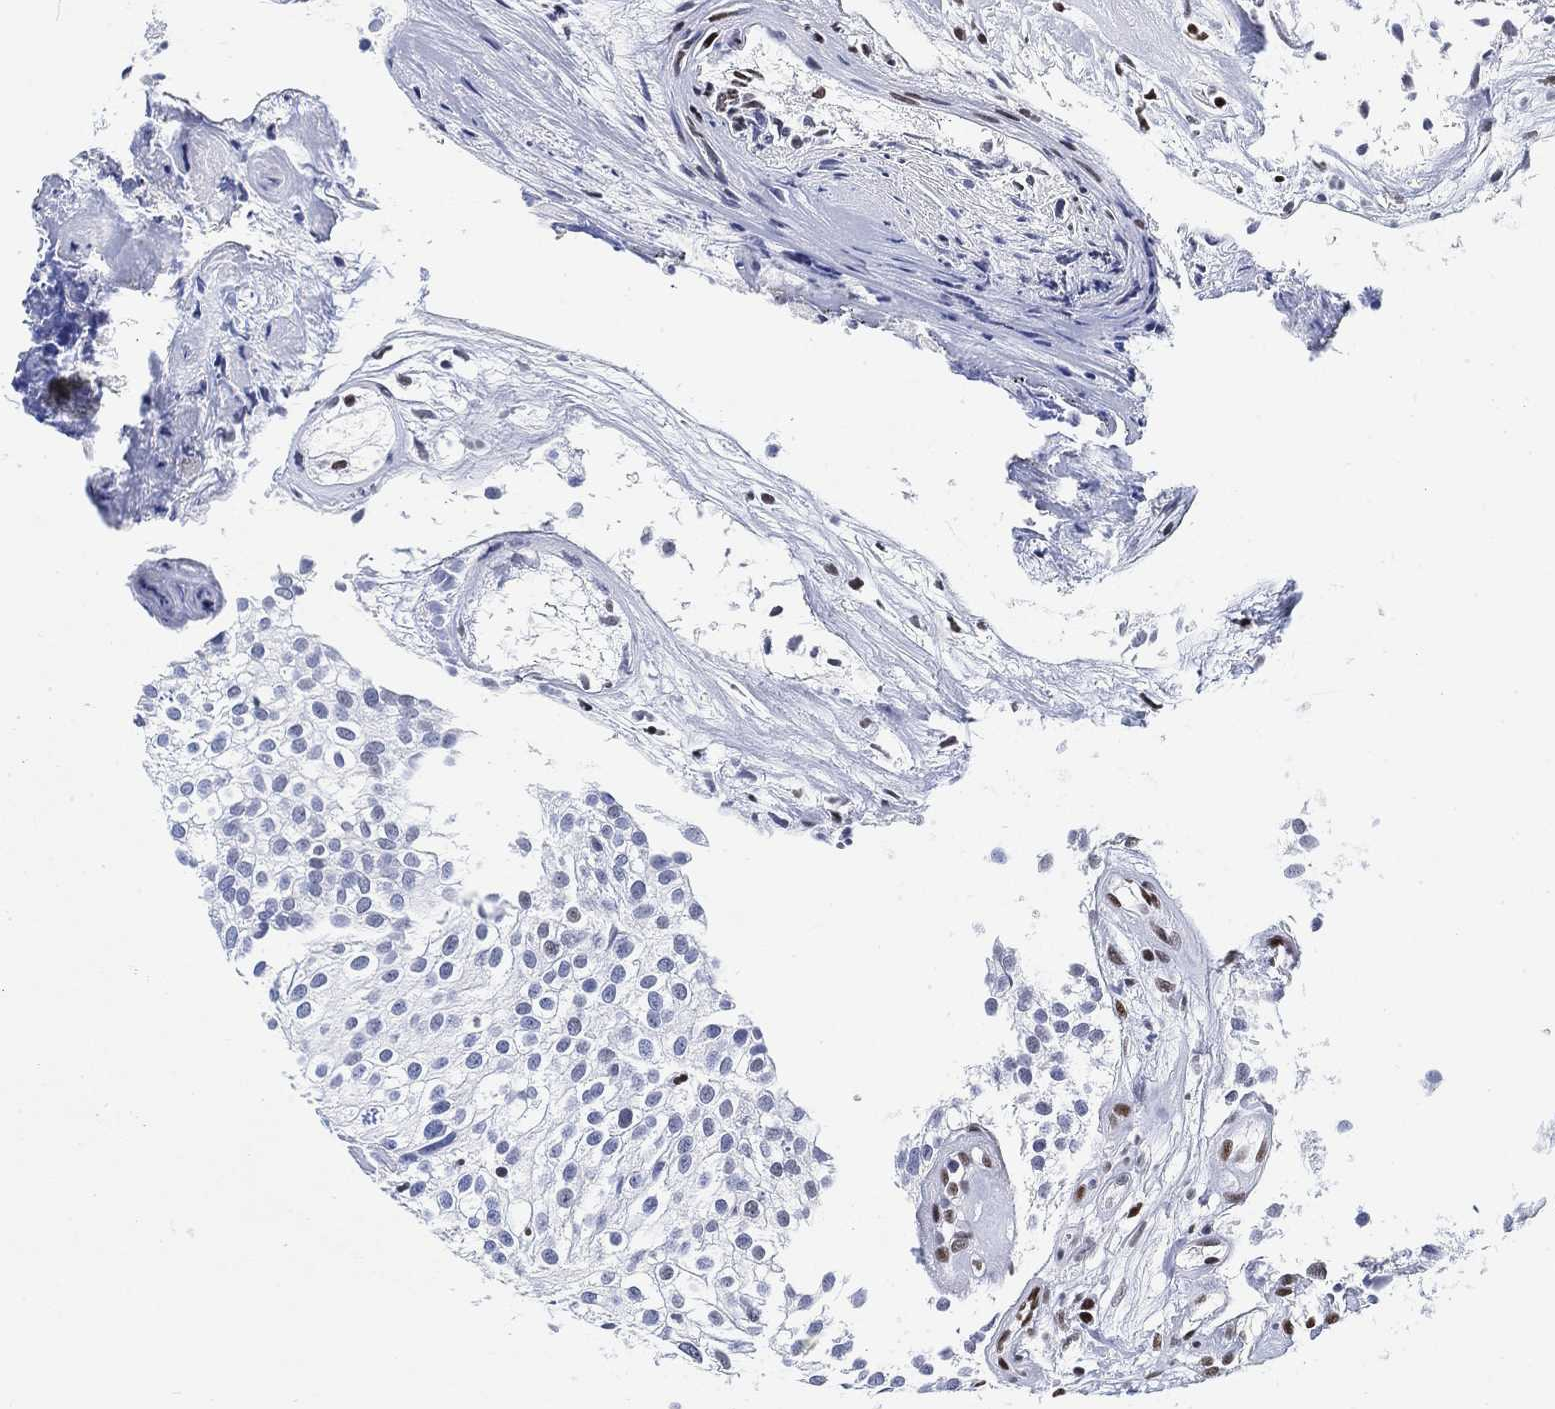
{"staining": {"intensity": "strong", "quantity": "<25%", "location": "nuclear"}, "tissue": "urothelial cancer", "cell_type": "Tumor cells", "image_type": "cancer", "snomed": [{"axis": "morphology", "description": "Urothelial carcinoma, High grade"}, {"axis": "topography", "description": "Urinary bladder"}], "caption": "A photomicrograph showing strong nuclear expression in approximately <25% of tumor cells in urothelial cancer, as visualized by brown immunohistochemical staining.", "gene": "H1-10", "patient": {"sex": "female", "age": 79}}